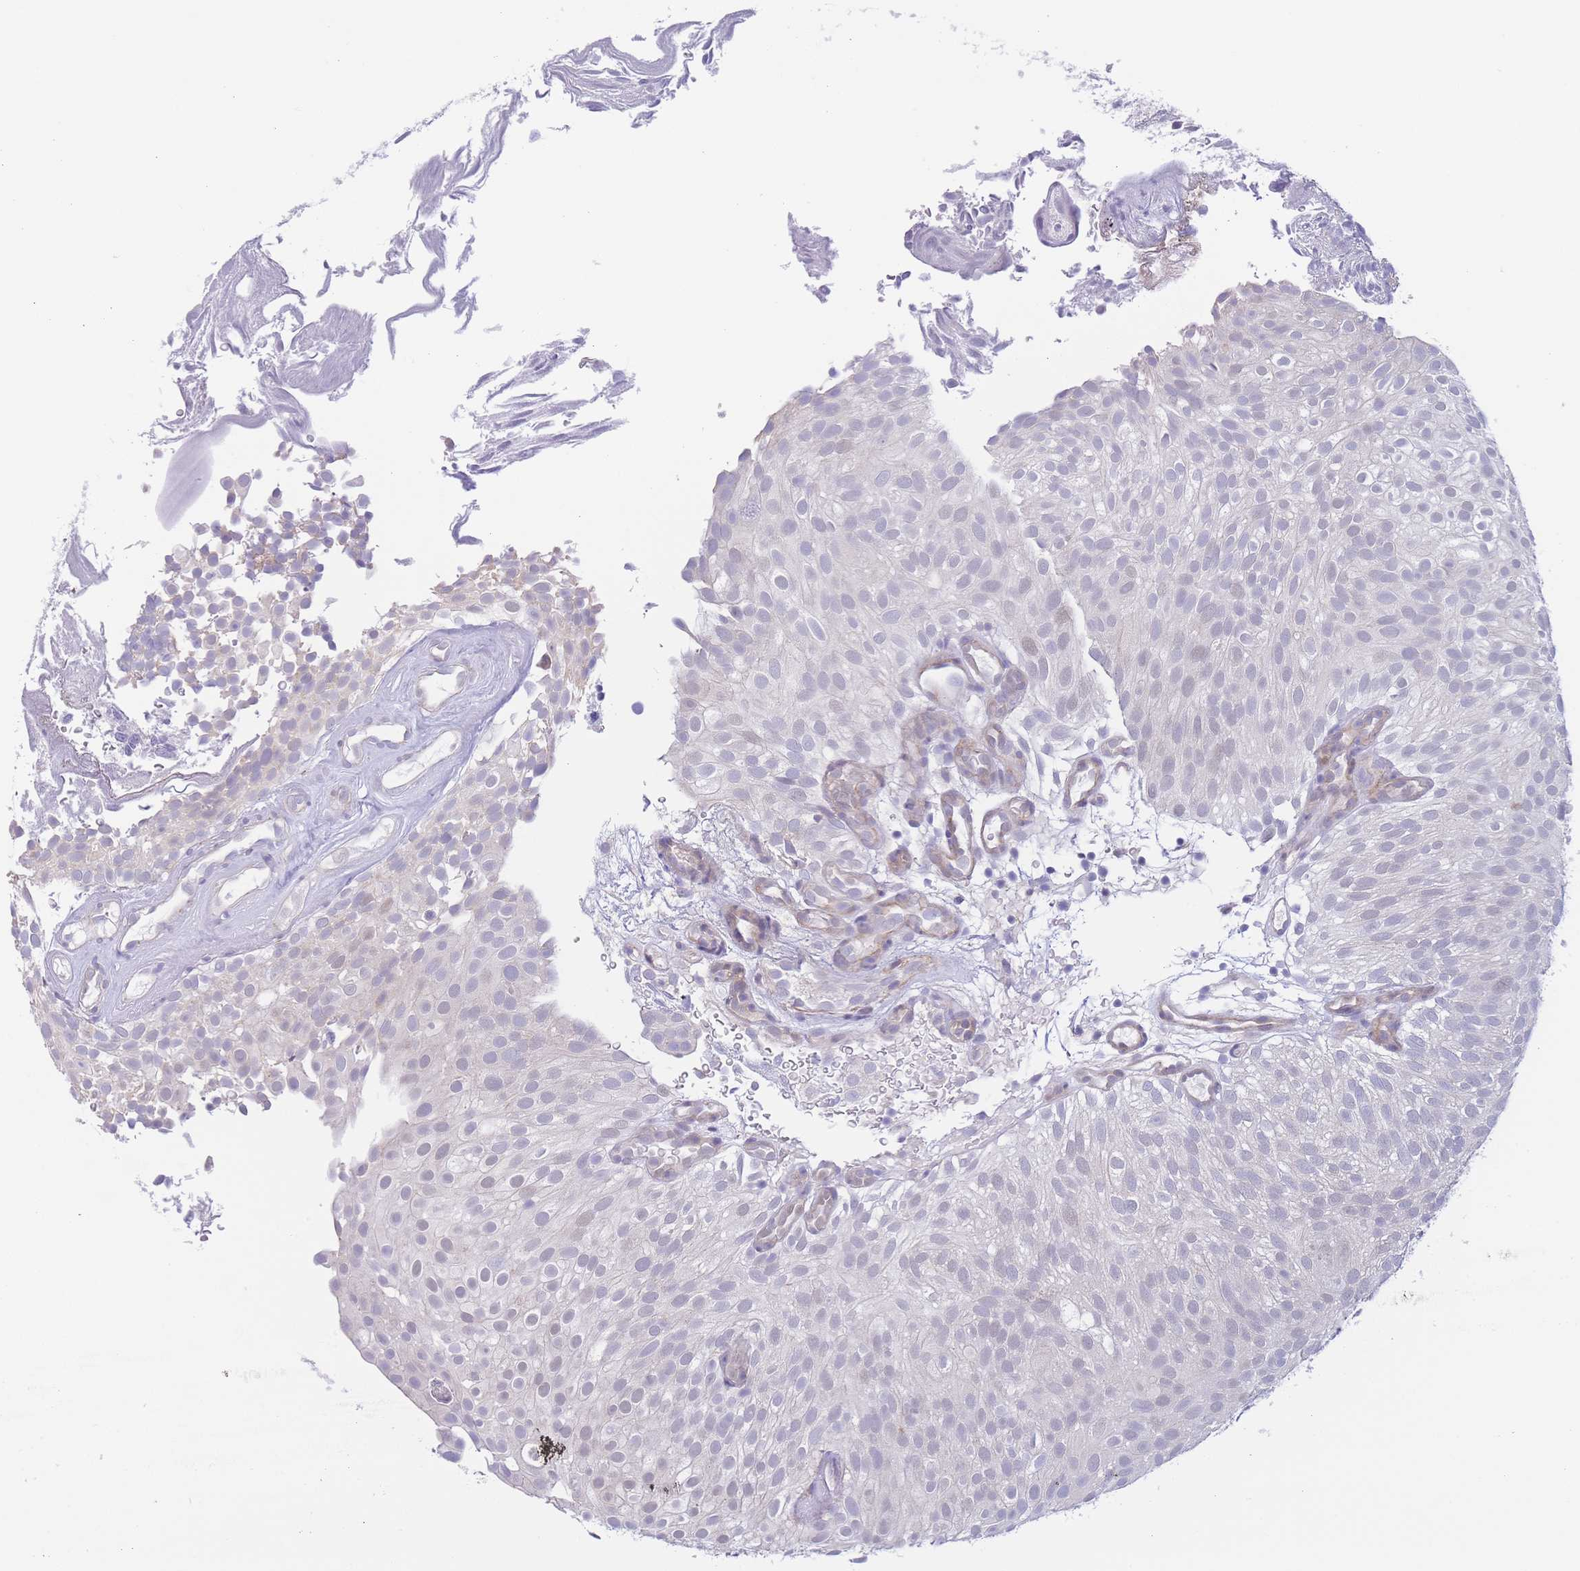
{"staining": {"intensity": "negative", "quantity": "none", "location": "none"}, "tissue": "urothelial cancer", "cell_type": "Tumor cells", "image_type": "cancer", "snomed": [{"axis": "morphology", "description": "Urothelial carcinoma, Low grade"}, {"axis": "topography", "description": "Urinary bladder"}], "caption": "DAB immunohistochemical staining of urothelial cancer displays no significant positivity in tumor cells.", "gene": "C9orf152", "patient": {"sex": "male", "age": 78}}